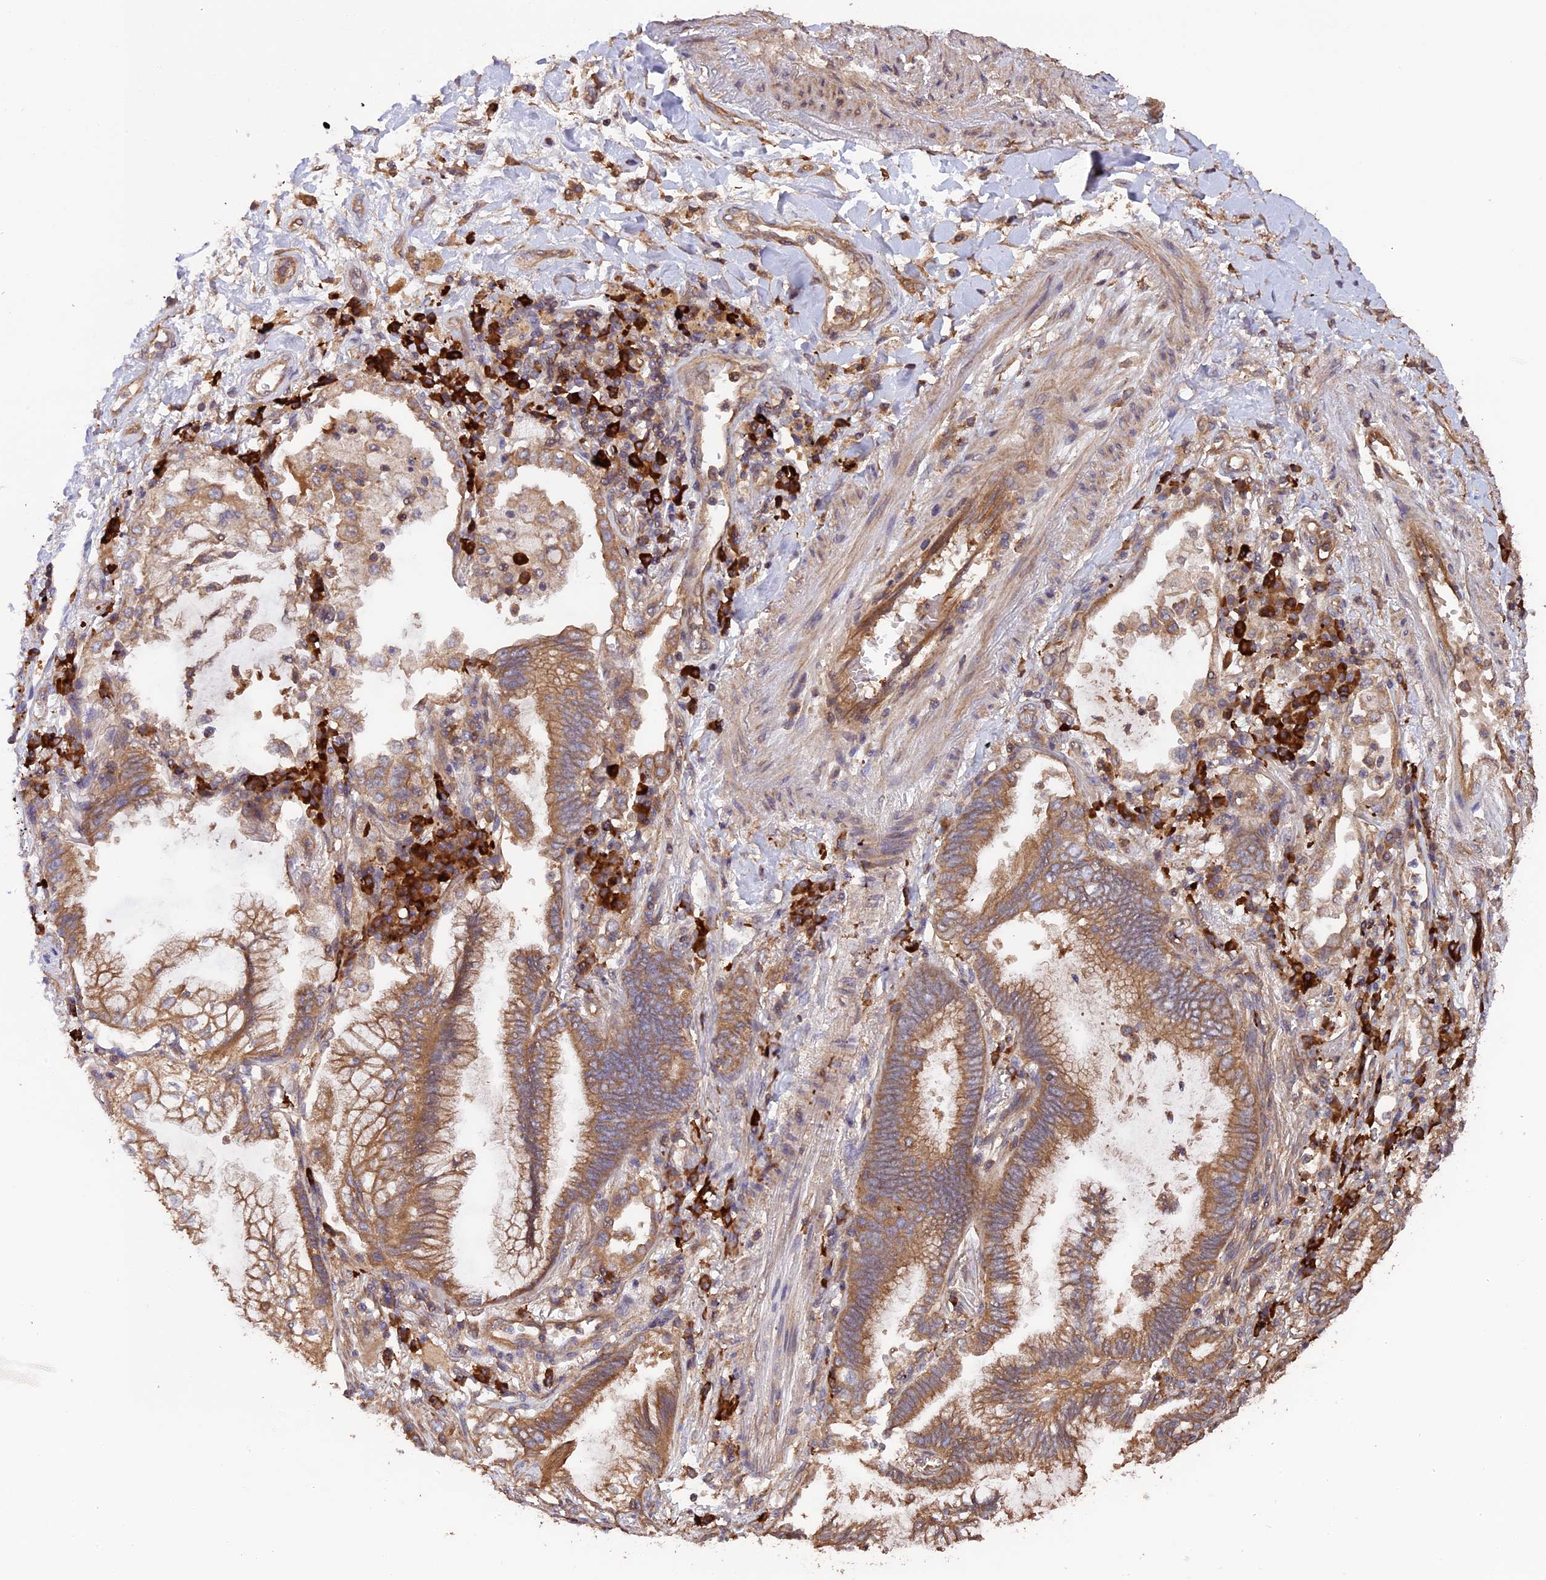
{"staining": {"intensity": "moderate", "quantity": ">75%", "location": "cytoplasmic/membranous"}, "tissue": "lung cancer", "cell_type": "Tumor cells", "image_type": "cancer", "snomed": [{"axis": "morphology", "description": "Adenocarcinoma, NOS"}, {"axis": "topography", "description": "Lung"}], "caption": "Immunohistochemical staining of human lung adenocarcinoma displays medium levels of moderate cytoplasmic/membranous protein expression in about >75% of tumor cells.", "gene": "GAS8", "patient": {"sex": "female", "age": 70}}